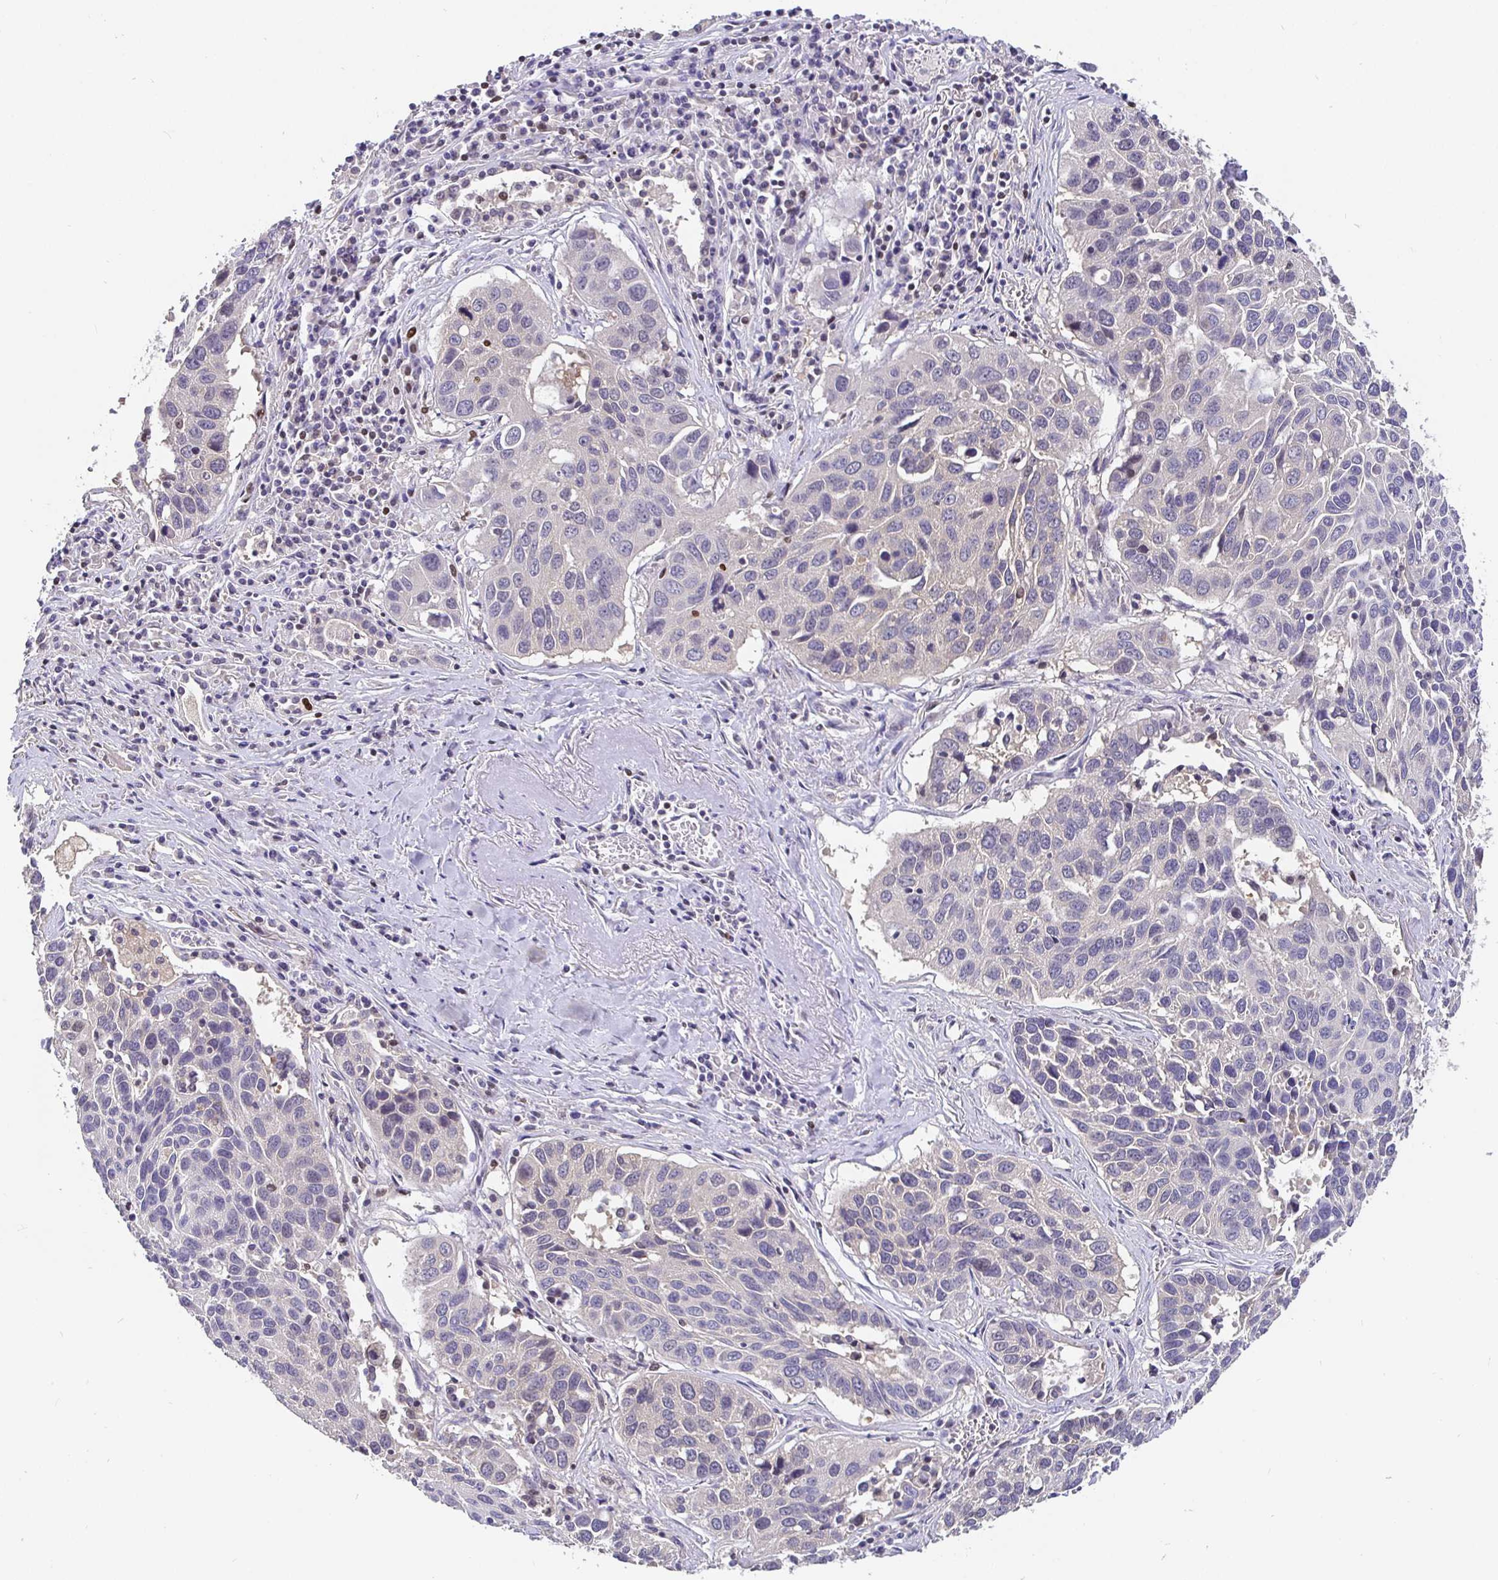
{"staining": {"intensity": "negative", "quantity": "none", "location": "none"}, "tissue": "lung cancer", "cell_type": "Tumor cells", "image_type": "cancer", "snomed": [{"axis": "morphology", "description": "Squamous cell carcinoma, NOS"}, {"axis": "topography", "description": "Lung"}], "caption": "Tumor cells are negative for protein expression in human lung cancer (squamous cell carcinoma).", "gene": "SATB1", "patient": {"sex": "female", "age": 61}}